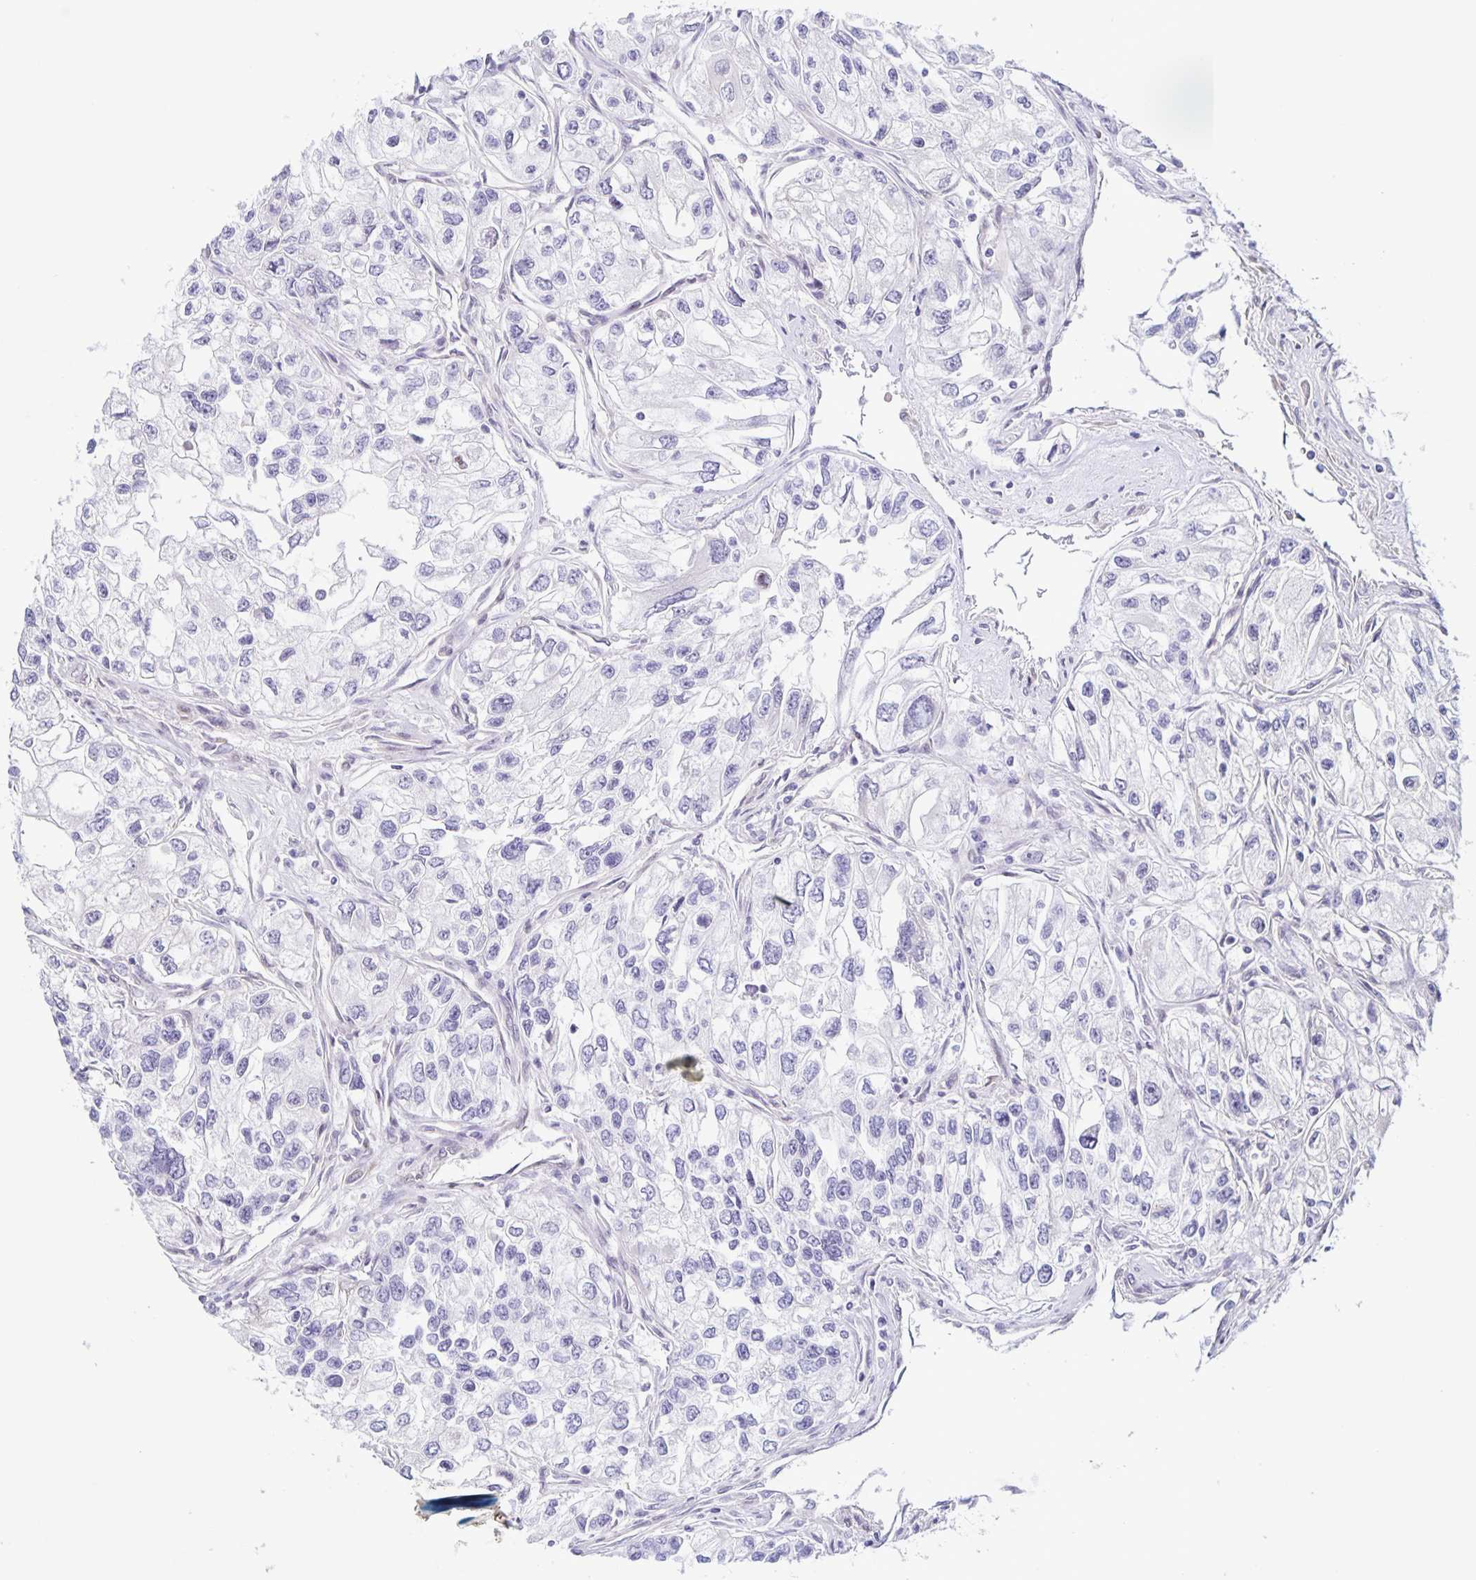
{"staining": {"intensity": "negative", "quantity": "none", "location": "none"}, "tissue": "renal cancer", "cell_type": "Tumor cells", "image_type": "cancer", "snomed": [{"axis": "morphology", "description": "Adenocarcinoma, NOS"}, {"axis": "topography", "description": "Kidney"}], "caption": "The image reveals no significant expression in tumor cells of renal cancer (adenocarcinoma).", "gene": "SYNE2", "patient": {"sex": "female", "age": 59}}